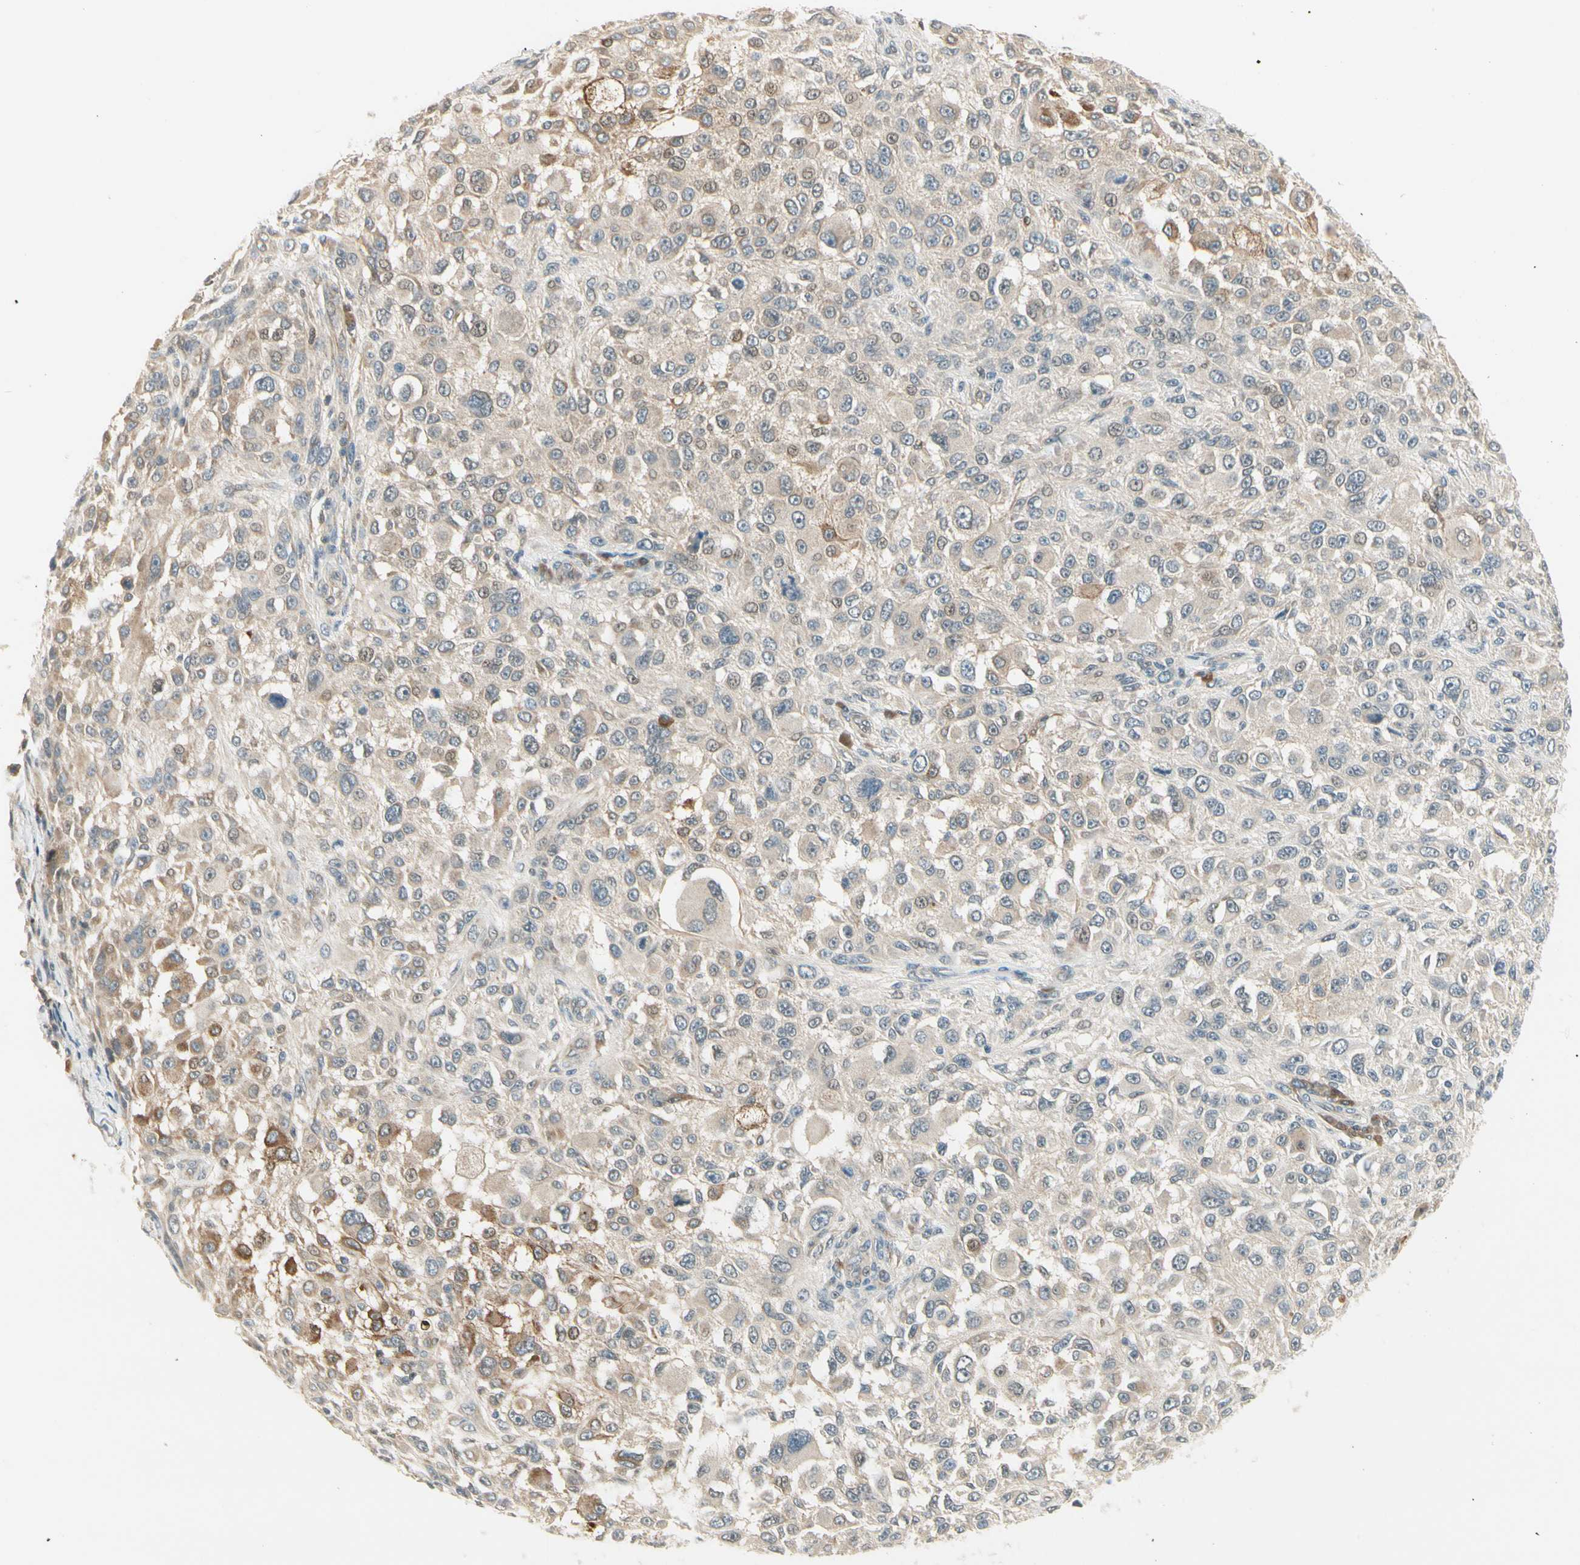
{"staining": {"intensity": "moderate", "quantity": "<25%", "location": "cytoplasmic/membranous"}, "tissue": "melanoma", "cell_type": "Tumor cells", "image_type": "cancer", "snomed": [{"axis": "morphology", "description": "Necrosis, NOS"}, {"axis": "morphology", "description": "Malignant melanoma, NOS"}, {"axis": "topography", "description": "Skin"}], "caption": "Melanoma stained for a protein (brown) exhibits moderate cytoplasmic/membranous positive expression in about <25% of tumor cells.", "gene": "EPHB3", "patient": {"sex": "female", "age": 87}}